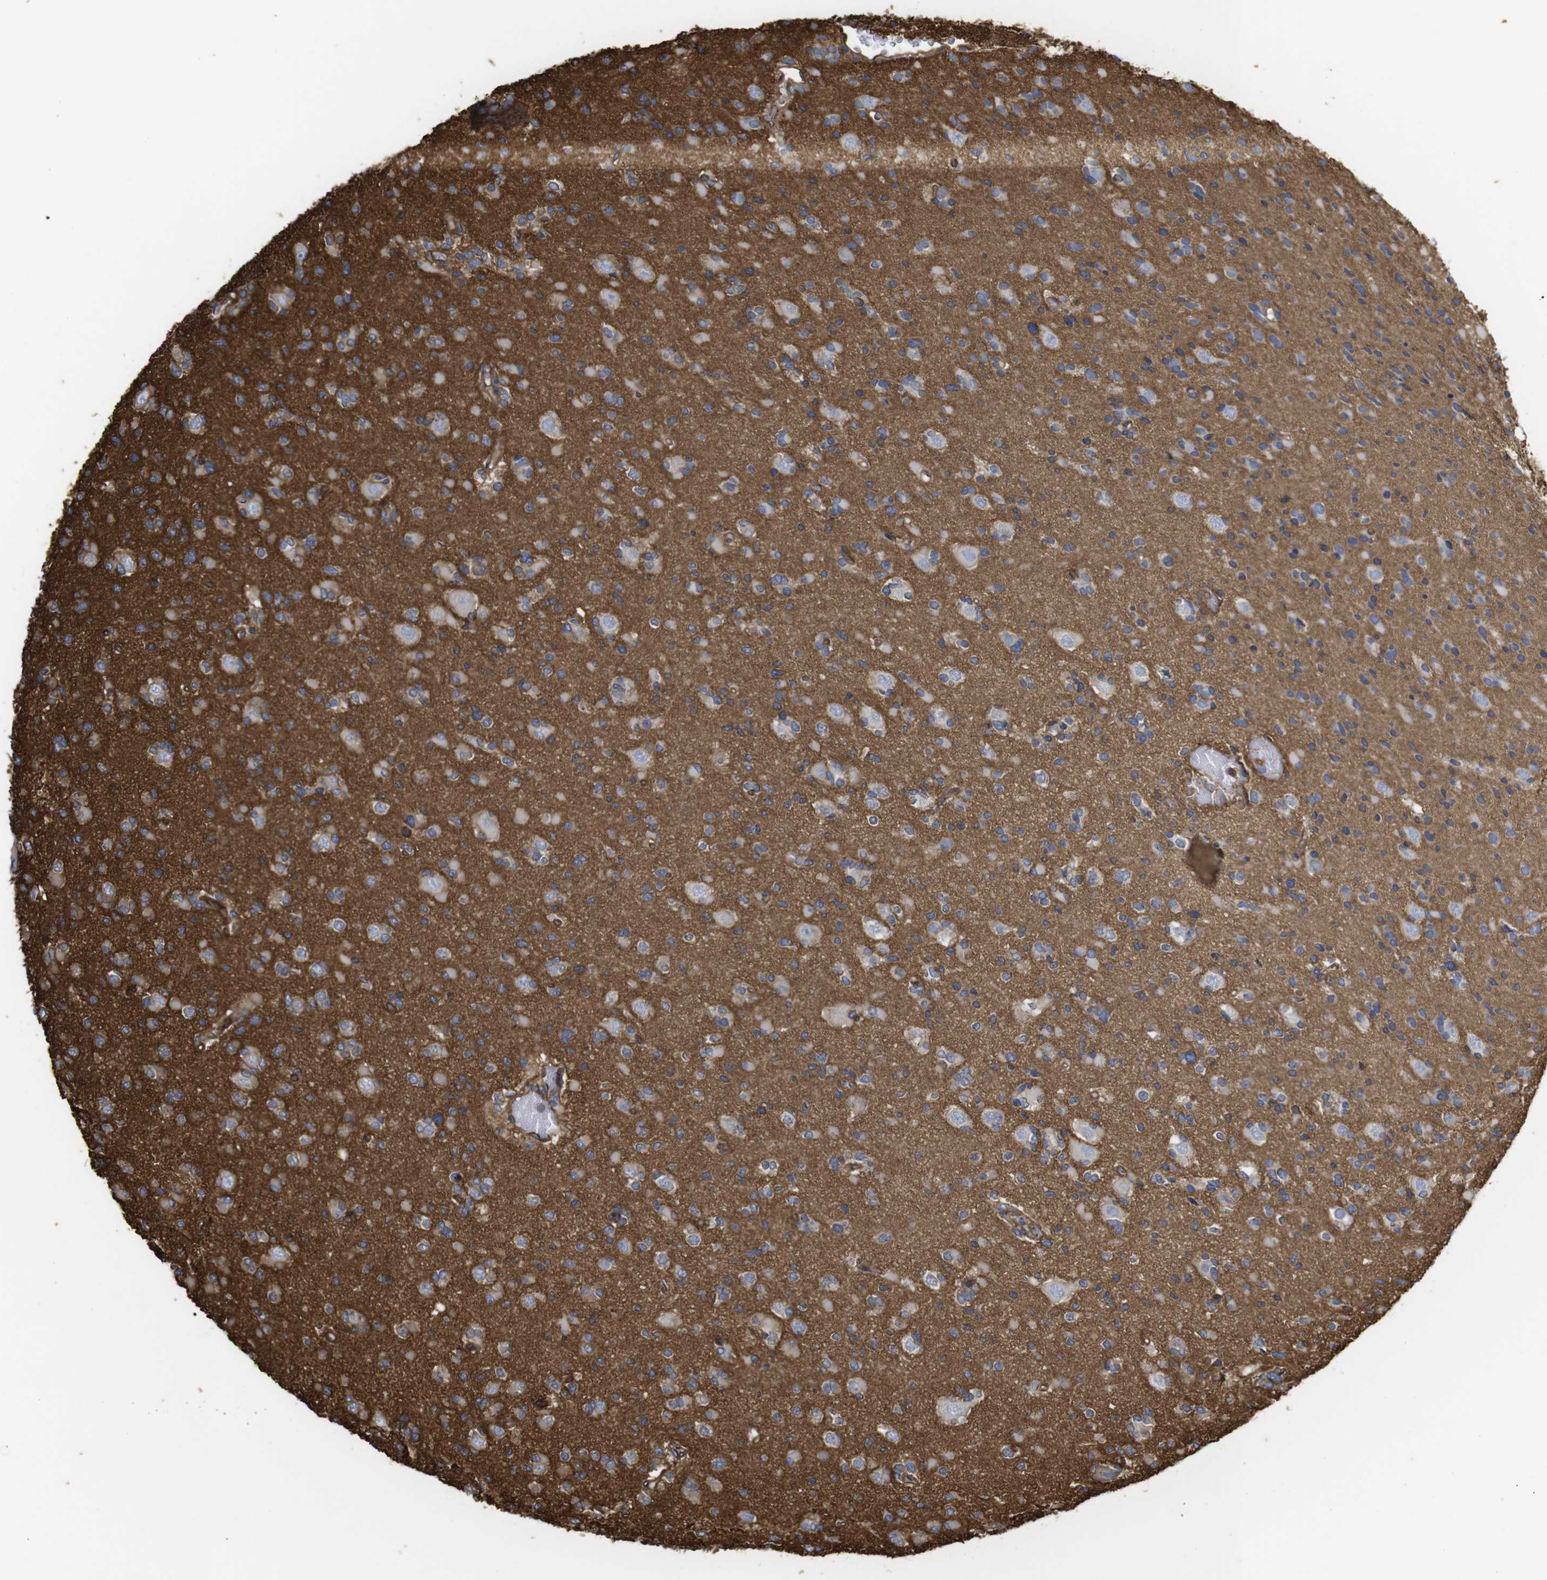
{"staining": {"intensity": "negative", "quantity": "none", "location": "none"}, "tissue": "glioma", "cell_type": "Tumor cells", "image_type": "cancer", "snomed": [{"axis": "morphology", "description": "Glioma, malignant, Low grade"}, {"axis": "topography", "description": "Brain"}], "caption": "An immunohistochemistry (IHC) histopathology image of malignant low-grade glioma is shown. There is no staining in tumor cells of malignant low-grade glioma.", "gene": "SPTBN1", "patient": {"sex": "female", "age": 22}}